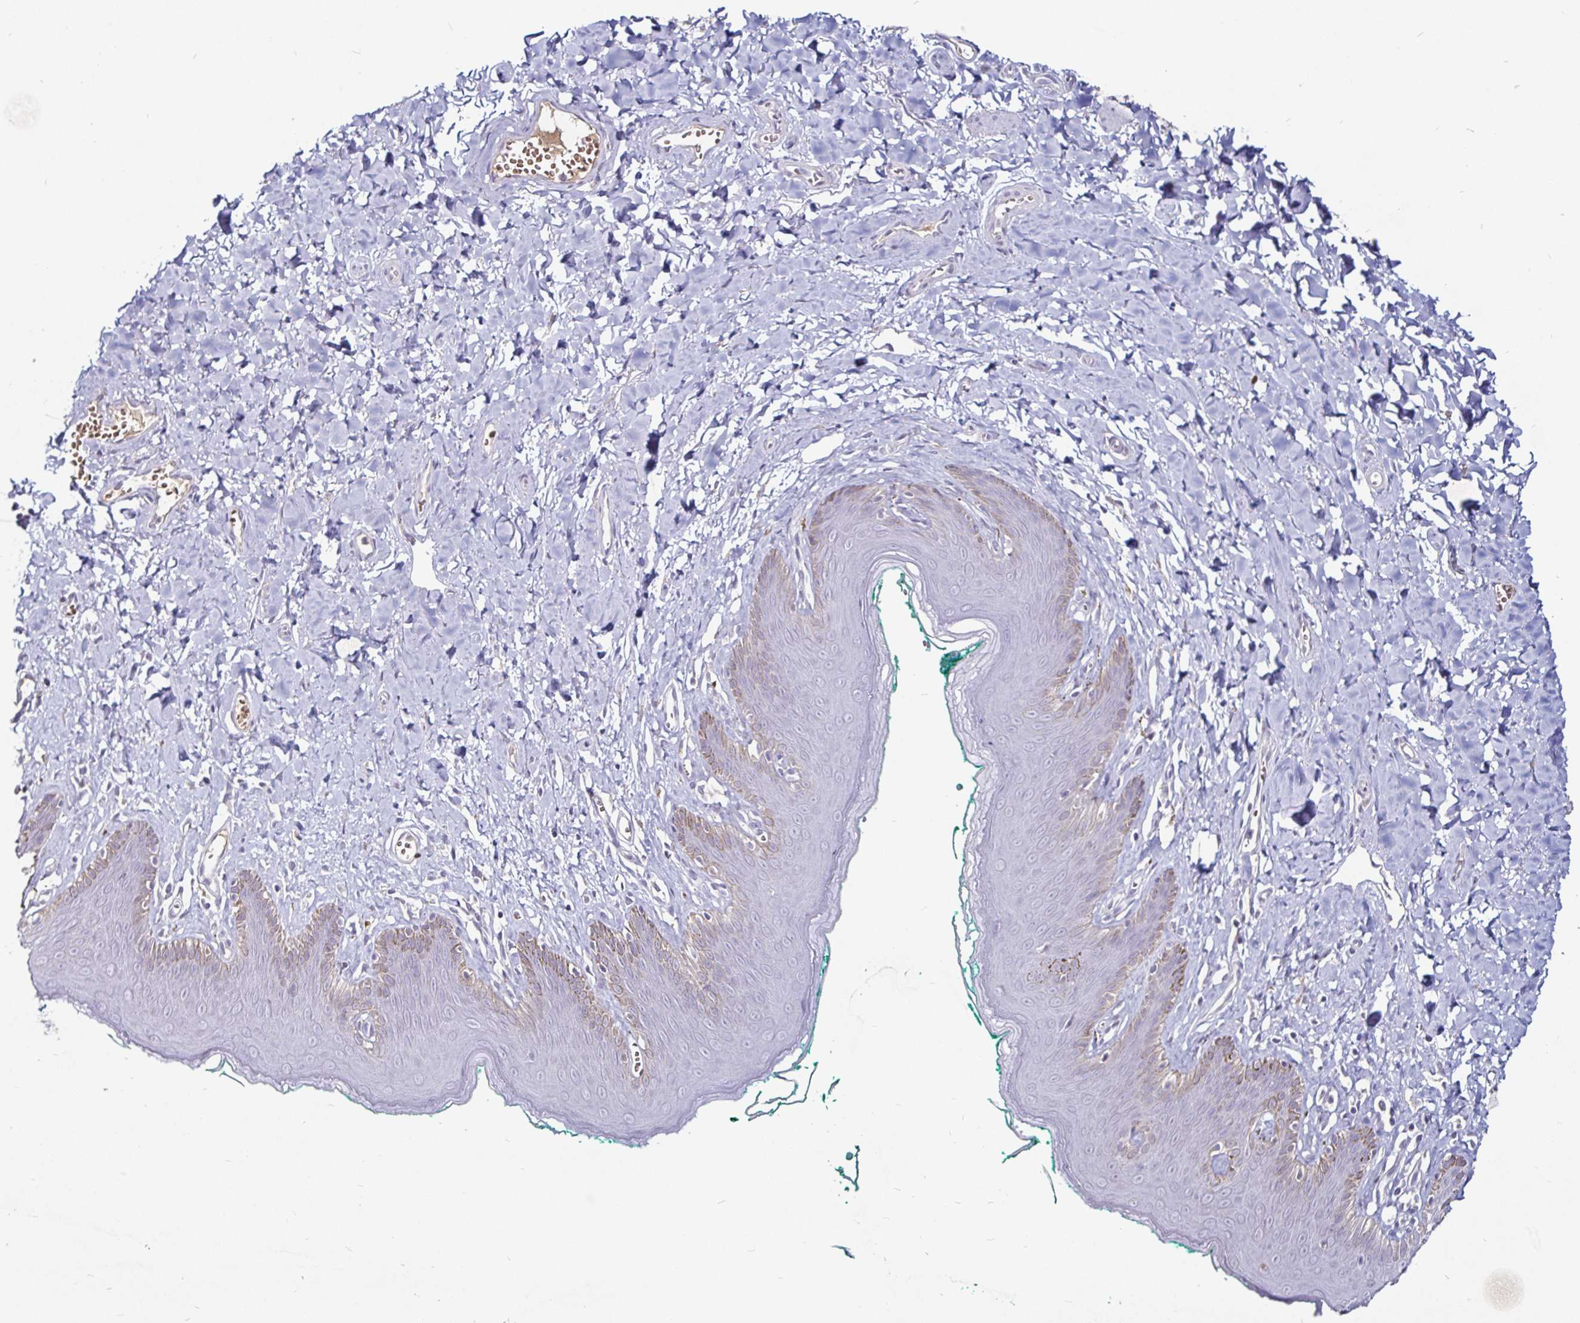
{"staining": {"intensity": "weak", "quantity": "<25%", "location": "cytoplasmic/membranous"}, "tissue": "skin", "cell_type": "Epidermal cells", "image_type": "normal", "snomed": [{"axis": "morphology", "description": "Normal tissue, NOS"}, {"axis": "topography", "description": "Vulva"}, {"axis": "topography", "description": "Peripheral nerve tissue"}], "caption": "Immunohistochemistry micrograph of benign skin: skin stained with DAB (3,3'-diaminobenzidine) exhibits no significant protein expression in epidermal cells.", "gene": "FAIM2", "patient": {"sex": "female", "age": 66}}